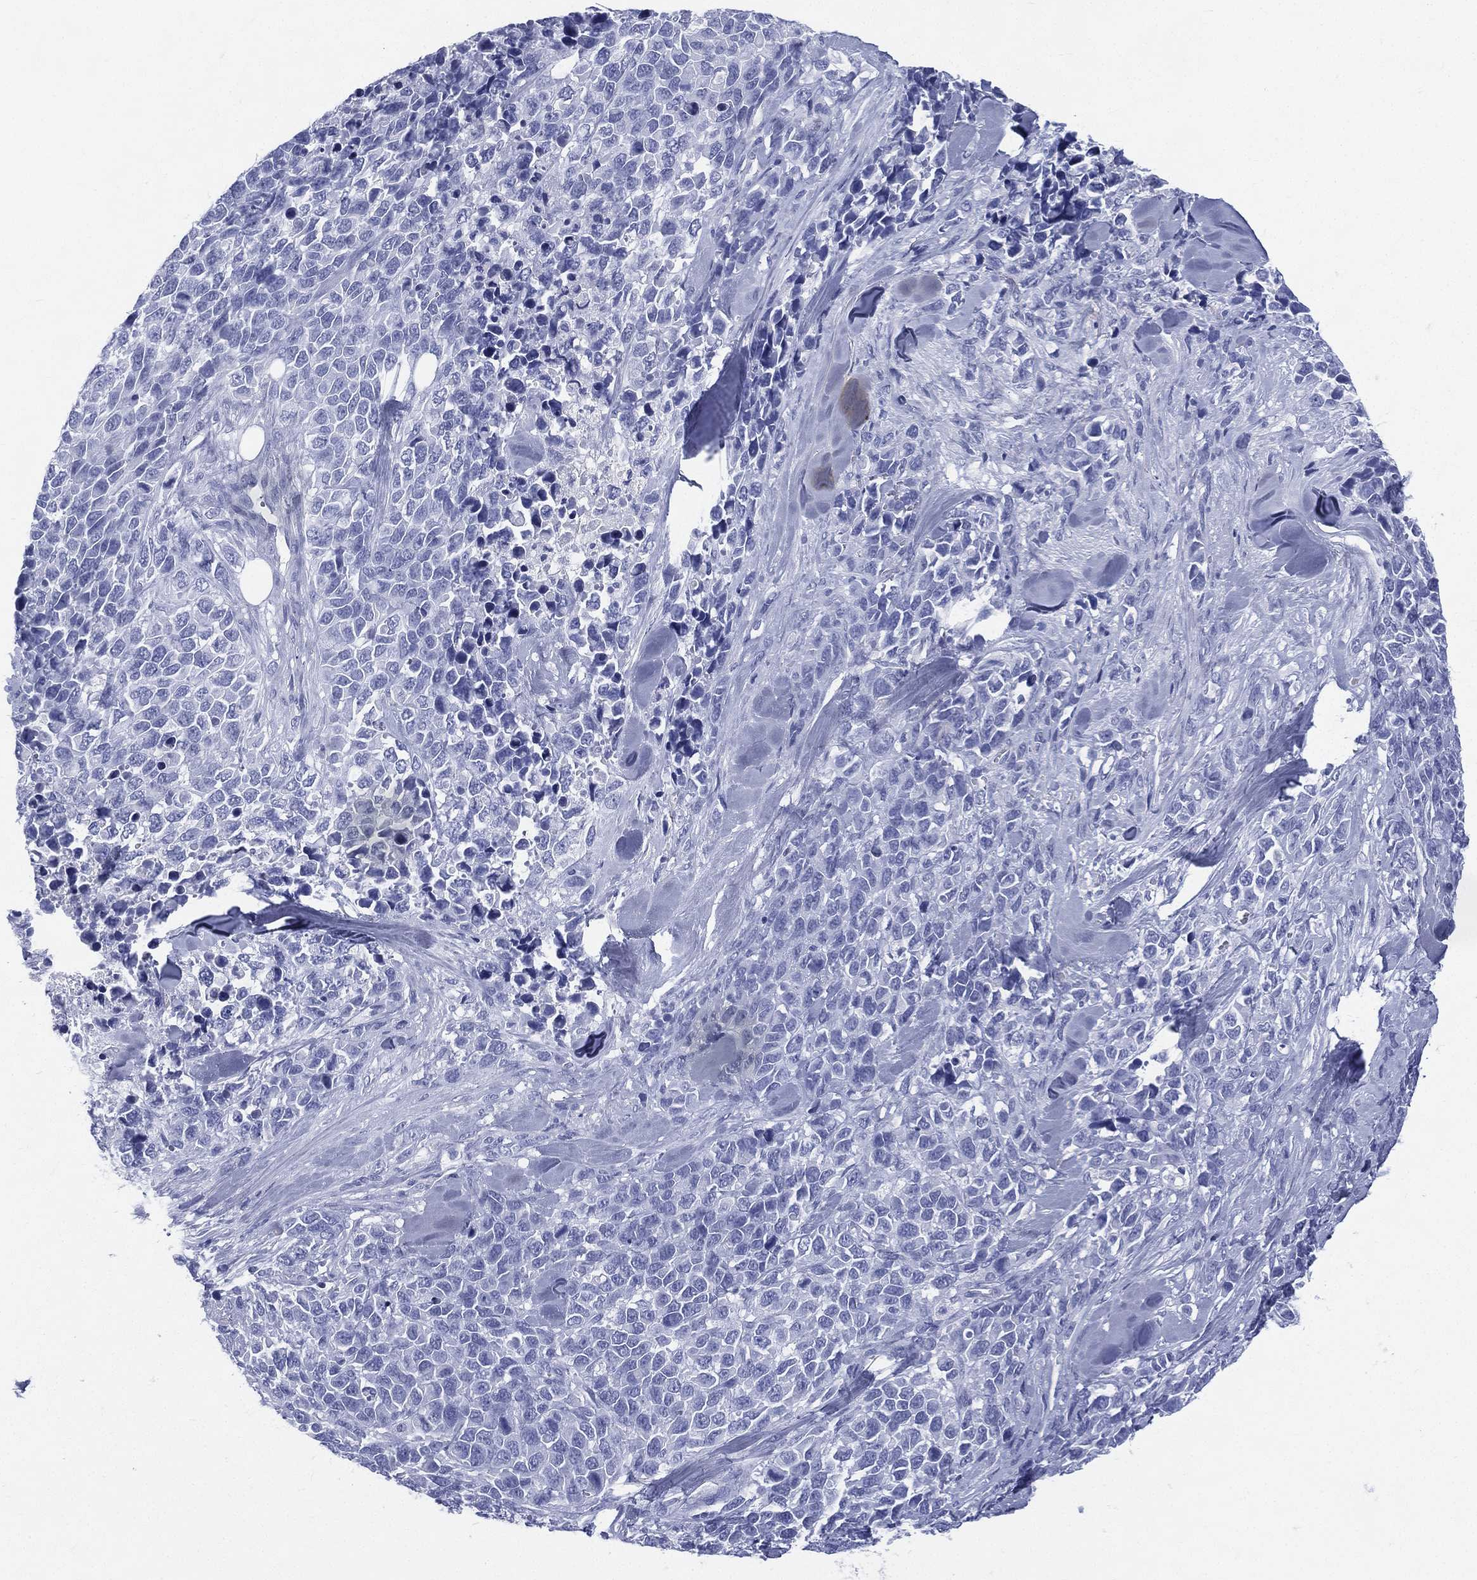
{"staining": {"intensity": "negative", "quantity": "none", "location": "none"}, "tissue": "melanoma", "cell_type": "Tumor cells", "image_type": "cancer", "snomed": [{"axis": "morphology", "description": "Malignant melanoma, Metastatic site"}, {"axis": "topography", "description": "Skin"}], "caption": "This is an IHC image of human melanoma. There is no positivity in tumor cells.", "gene": "ETNPPL", "patient": {"sex": "male", "age": 84}}